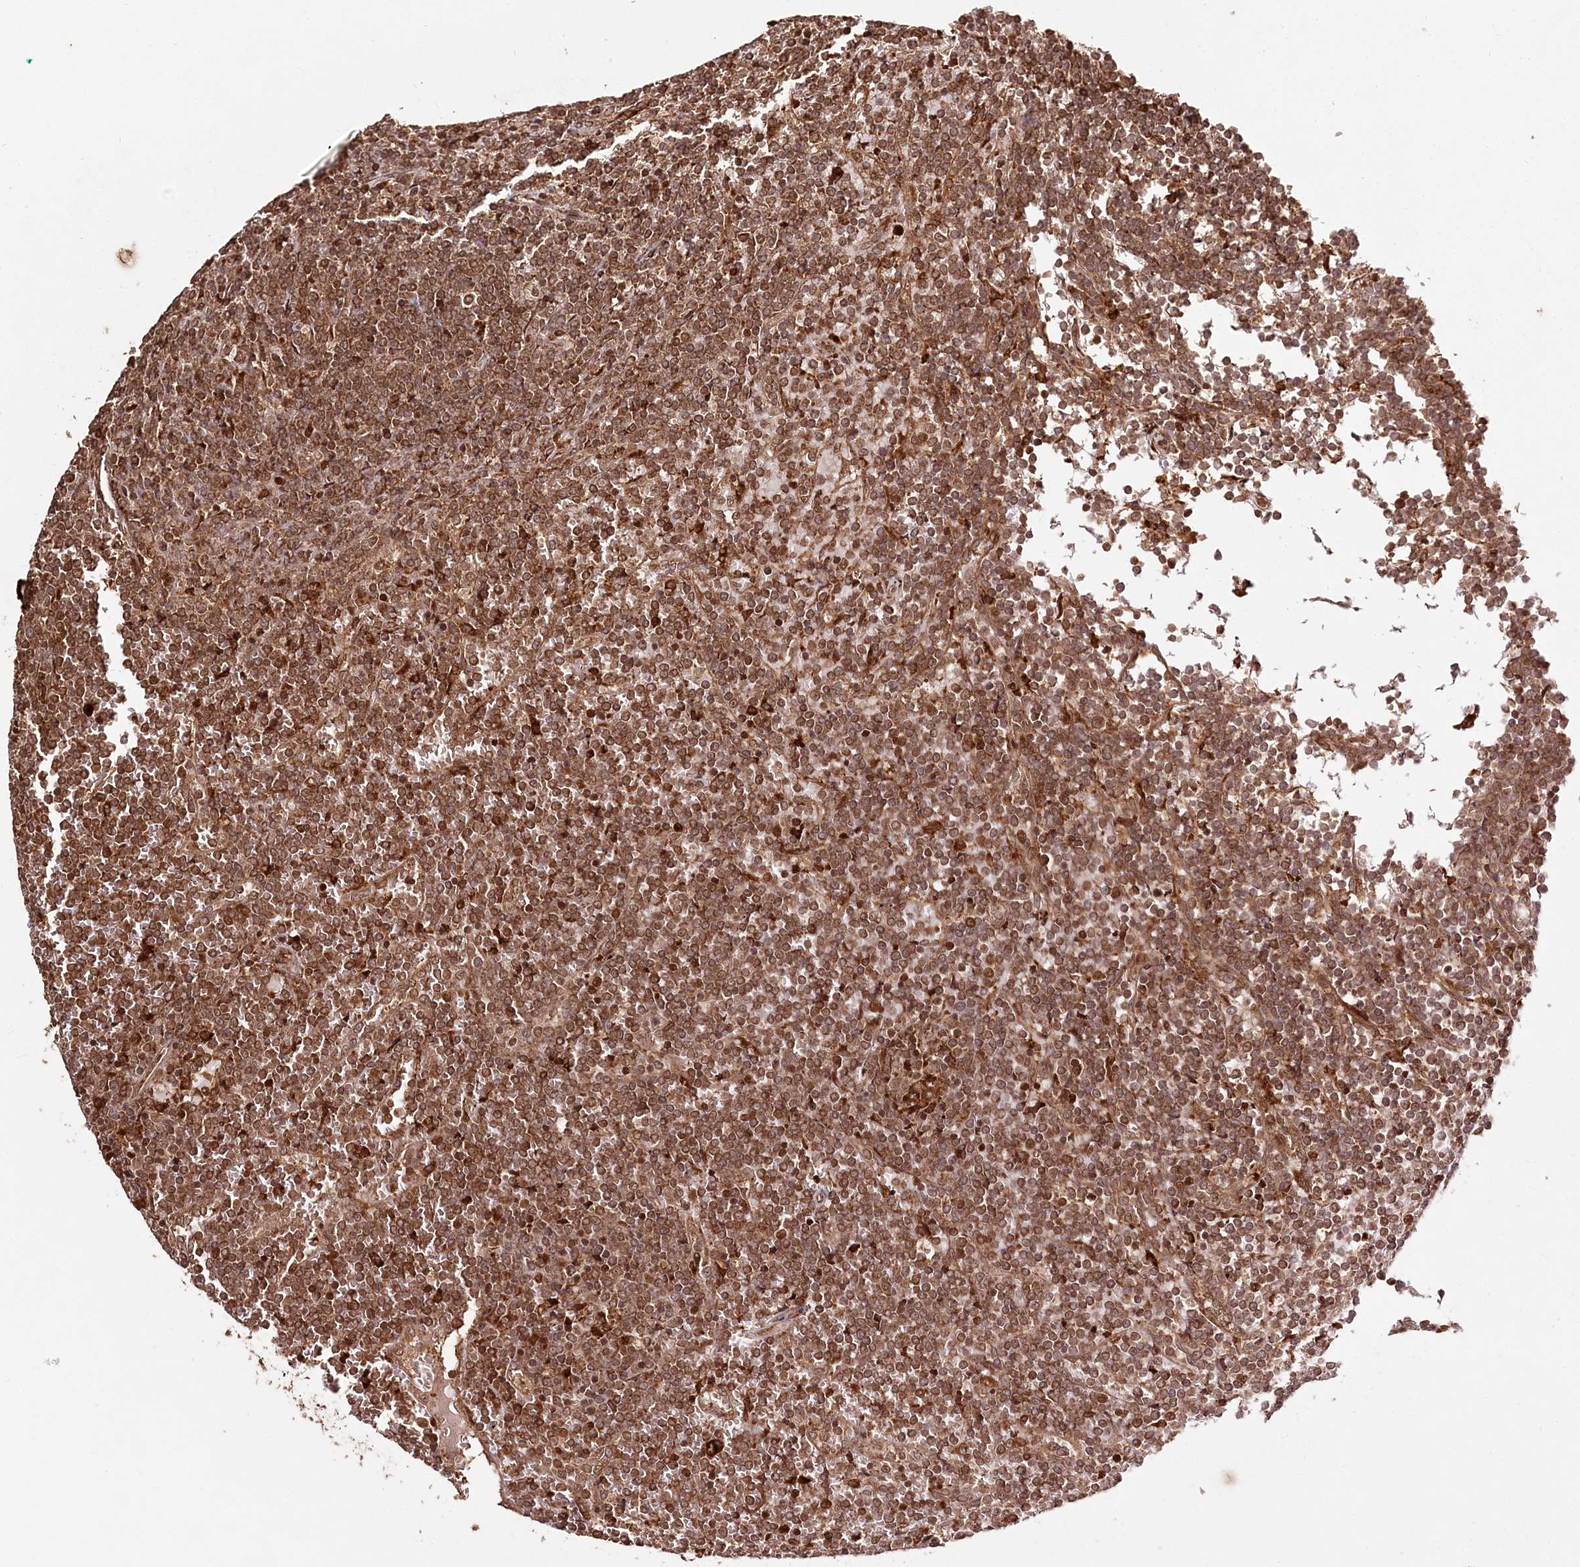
{"staining": {"intensity": "strong", "quantity": ">75%", "location": "cytoplasmic/membranous,nuclear"}, "tissue": "lymphoma", "cell_type": "Tumor cells", "image_type": "cancer", "snomed": [{"axis": "morphology", "description": "Malignant lymphoma, non-Hodgkin's type, Low grade"}, {"axis": "topography", "description": "Spleen"}], "caption": "Human lymphoma stained with a brown dye displays strong cytoplasmic/membranous and nuclear positive positivity in approximately >75% of tumor cells.", "gene": "ULK2", "patient": {"sex": "female", "age": 19}}